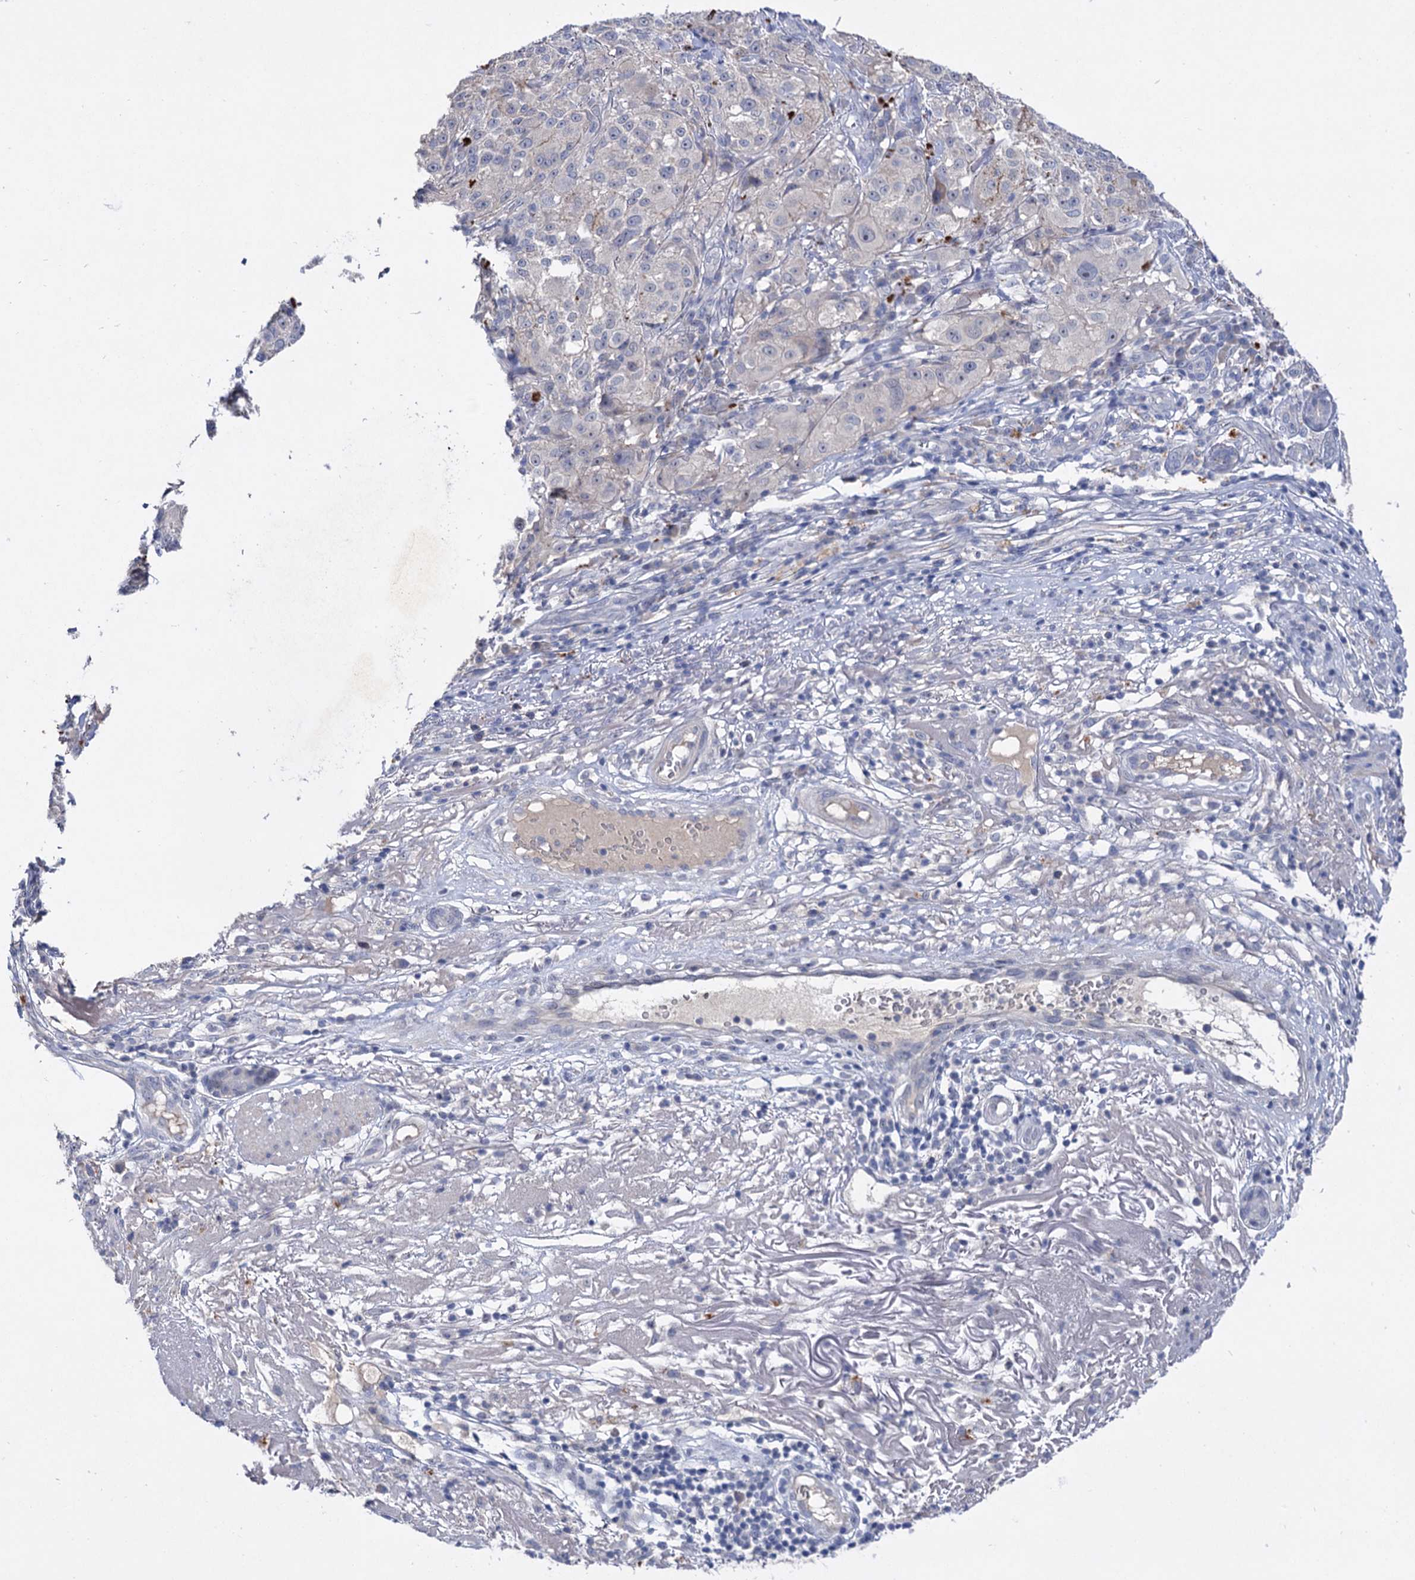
{"staining": {"intensity": "negative", "quantity": "none", "location": "none"}, "tissue": "melanoma", "cell_type": "Tumor cells", "image_type": "cancer", "snomed": [{"axis": "morphology", "description": "Necrosis, NOS"}, {"axis": "morphology", "description": "Malignant melanoma, NOS"}, {"axis": "topography", "description": "Skin"}], "caption": "High power microscopy histopathology image of an immunohistochemistry (IHC) histopathology image of malignant melanoma, revealing no significant positivity in tumor cells.", "gene": "ATP4A", "patient": {"sex": "female", "age": 87}}